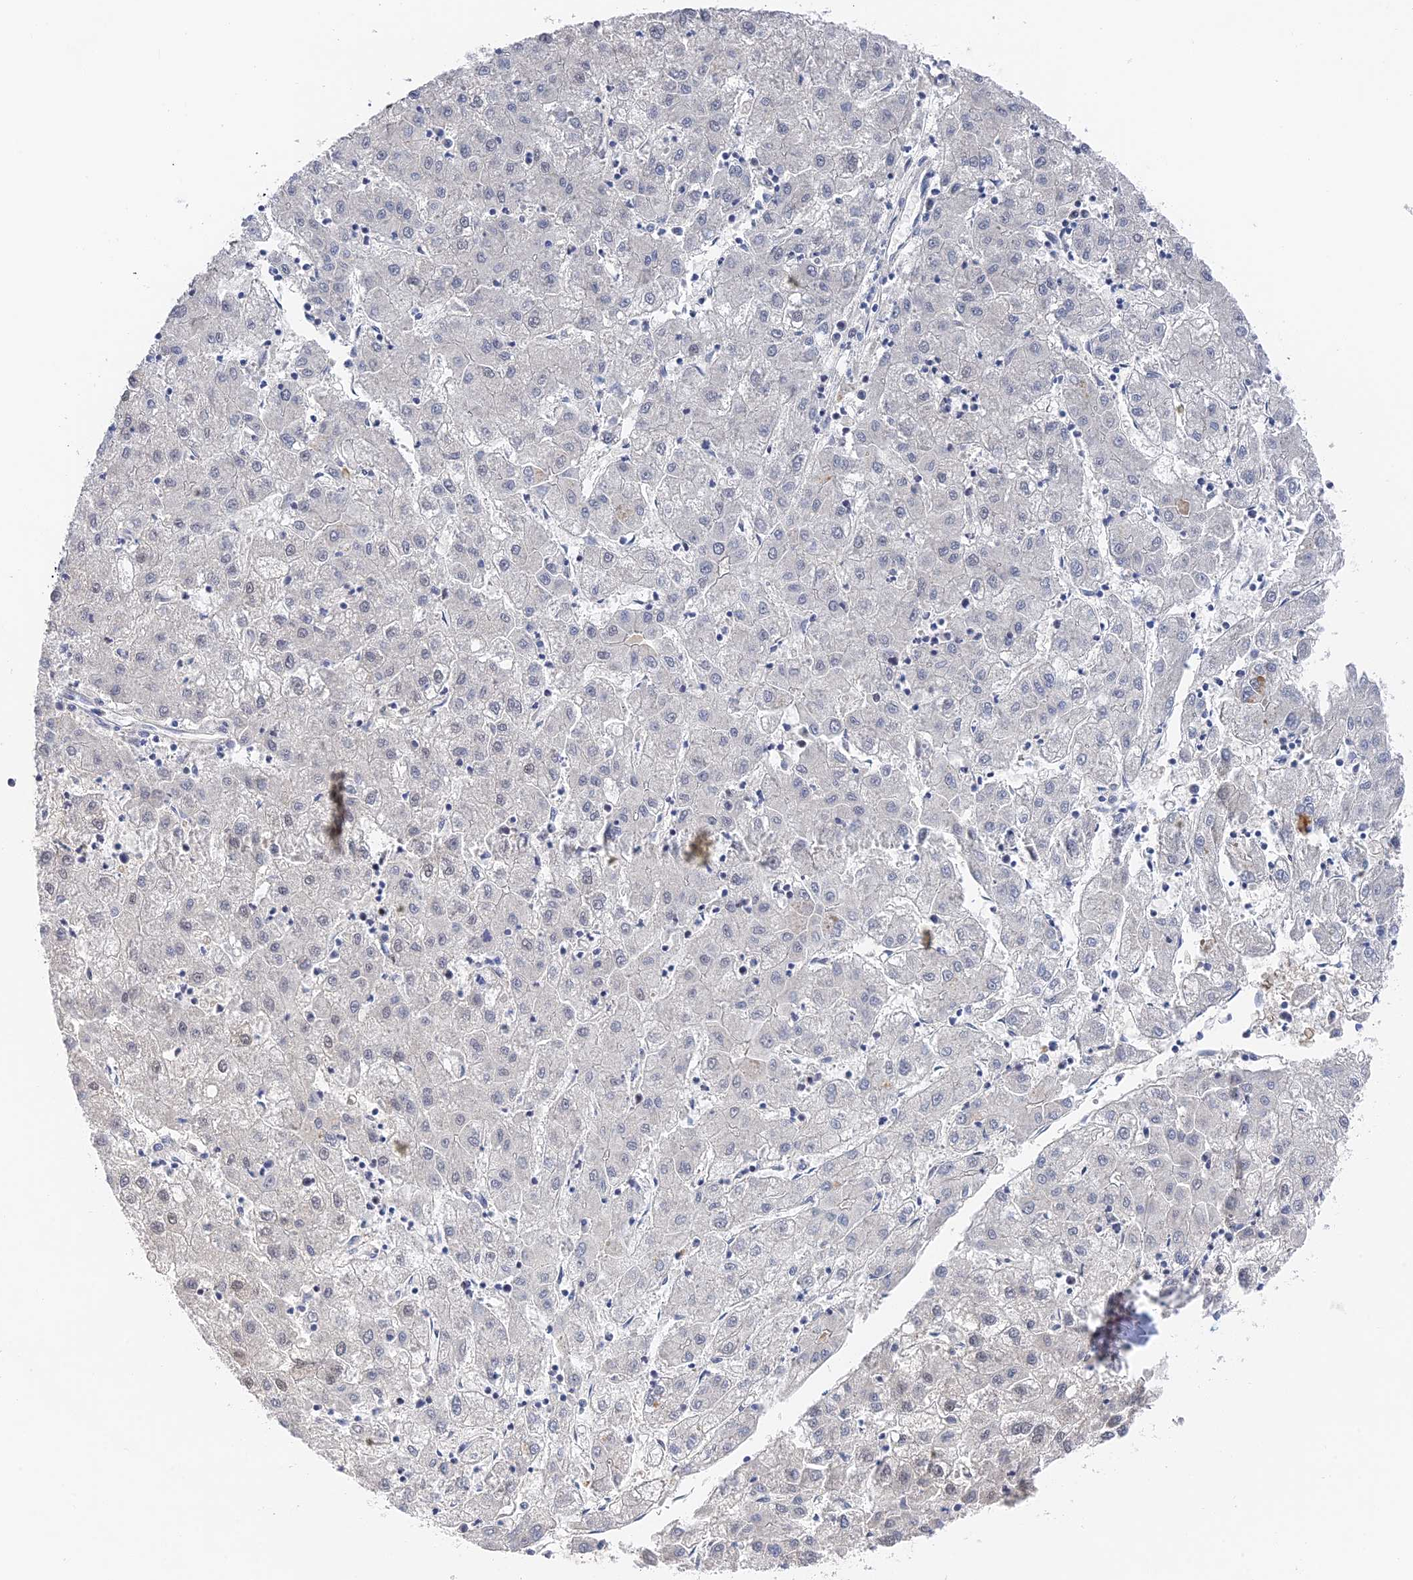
{"staining": {"intensity": "negative", "quantity": "none", "location": "none"}, "tissue": "liver cancer", "cell_type": "Tumor cells", "image_type": "cancer", "snomed": [{"axis": "morphology", "description": "Carcinoma, Hepatocellular, NOS"}, {"axis": "topography", "description": "Liver"}], "caption": "IHC image of human liver cancer stained for a protein (brown), which reveals no expression in tumor cells.", "gene": "CFAP92", "patient": {"sex": "male", "age": 72}}